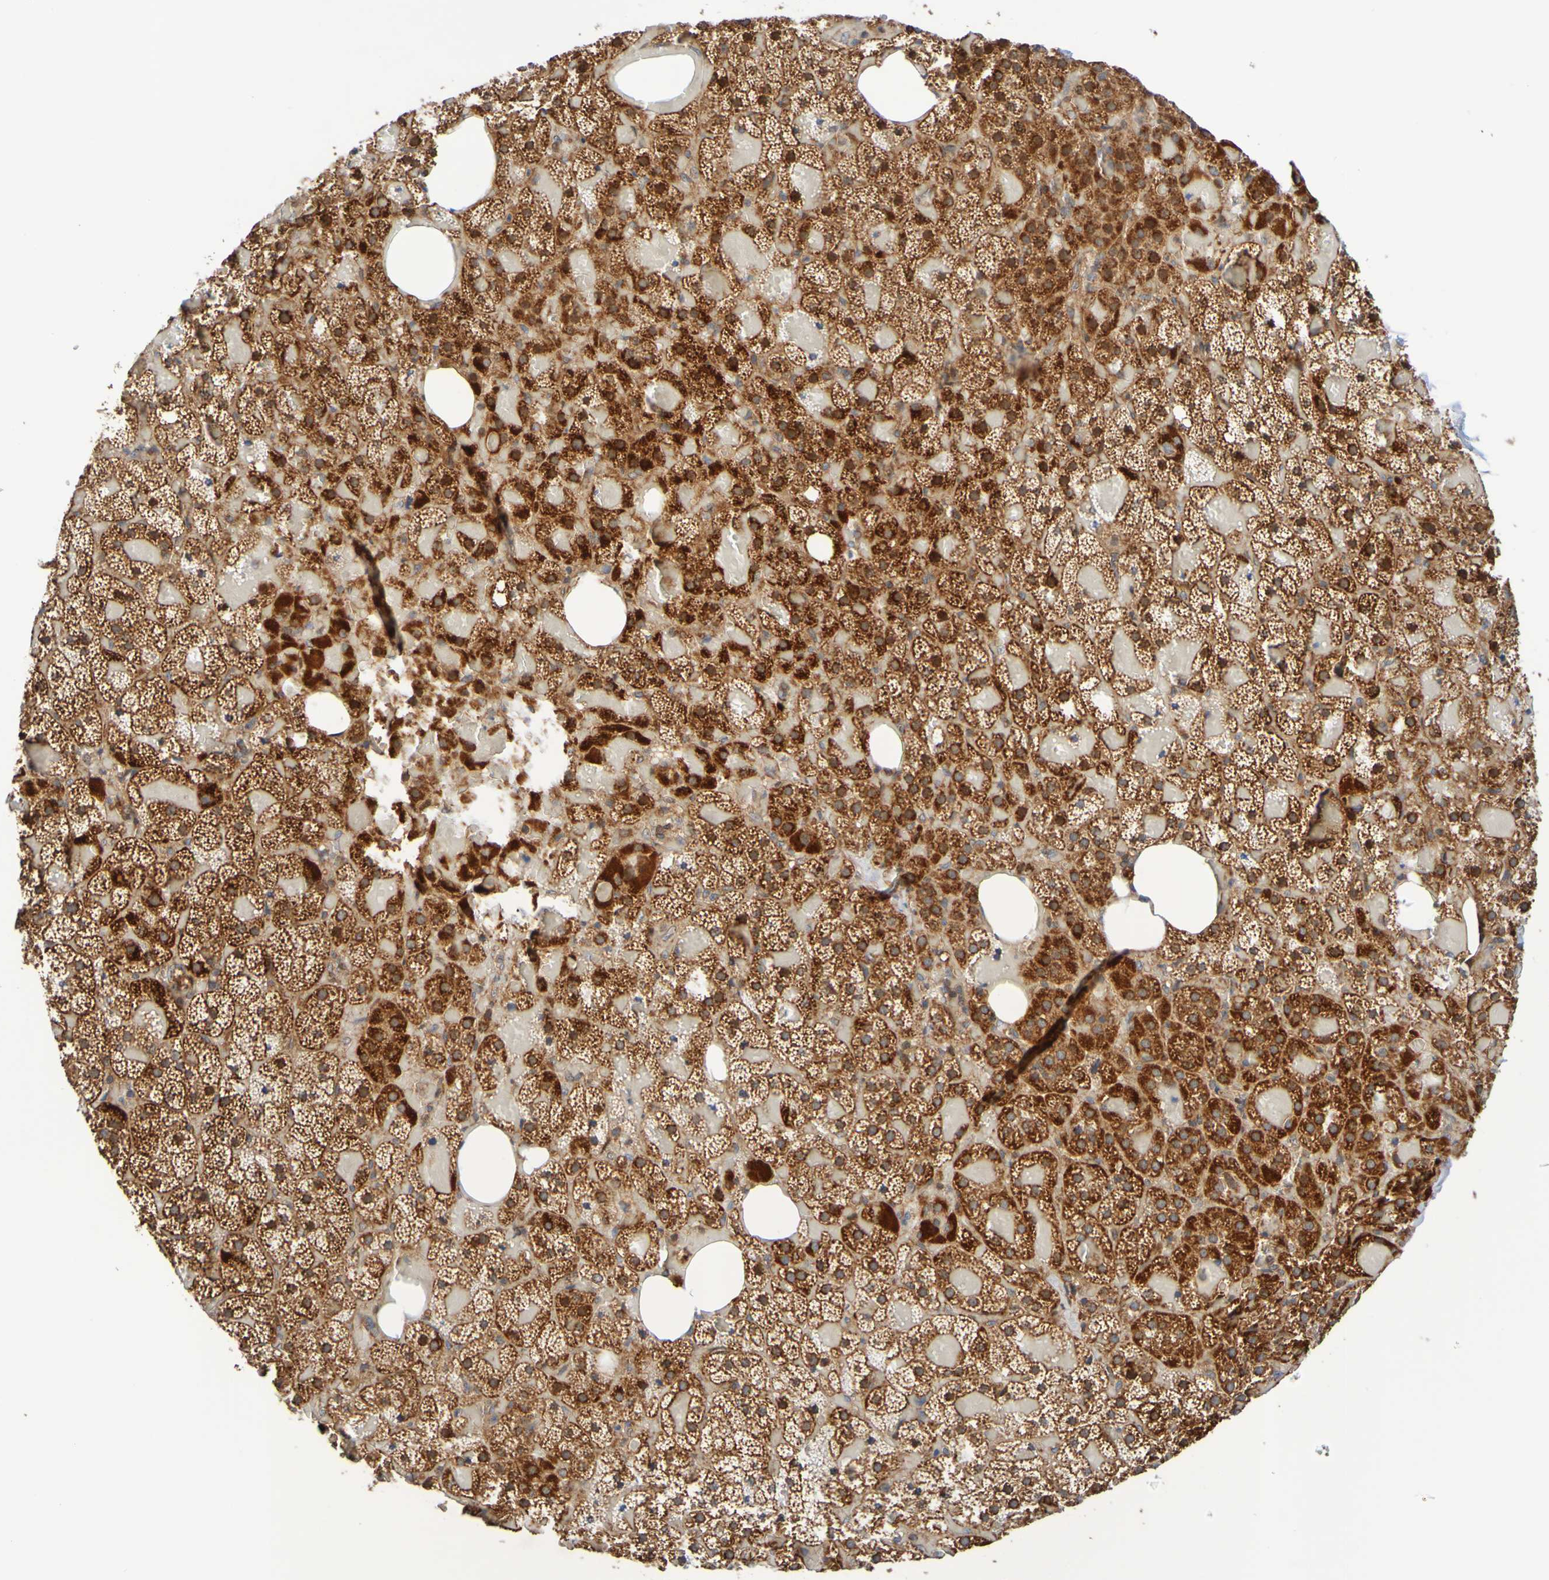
{"staining": {"intensity": "strong", "quantity": ">75%", "location": "cytoplasmic/membranous"}, "tissue": "adrenal gland", "cell_type": "Glandular cells", "image_type": "normal", "snomed": [{"axis": "morphology", "description": "Normal tissue, NOS"}, {"axis": "topography", "description": "Adrenal gland"}], "caption": "Strong cytoplasmic/membranous positivity for a protein is identified in about >75% of glandular cells of benign adrenal gland using immunohistochemistry (IHC).", "gene": "CCDC51", "patient": {"sex": "female", "age": 59}}